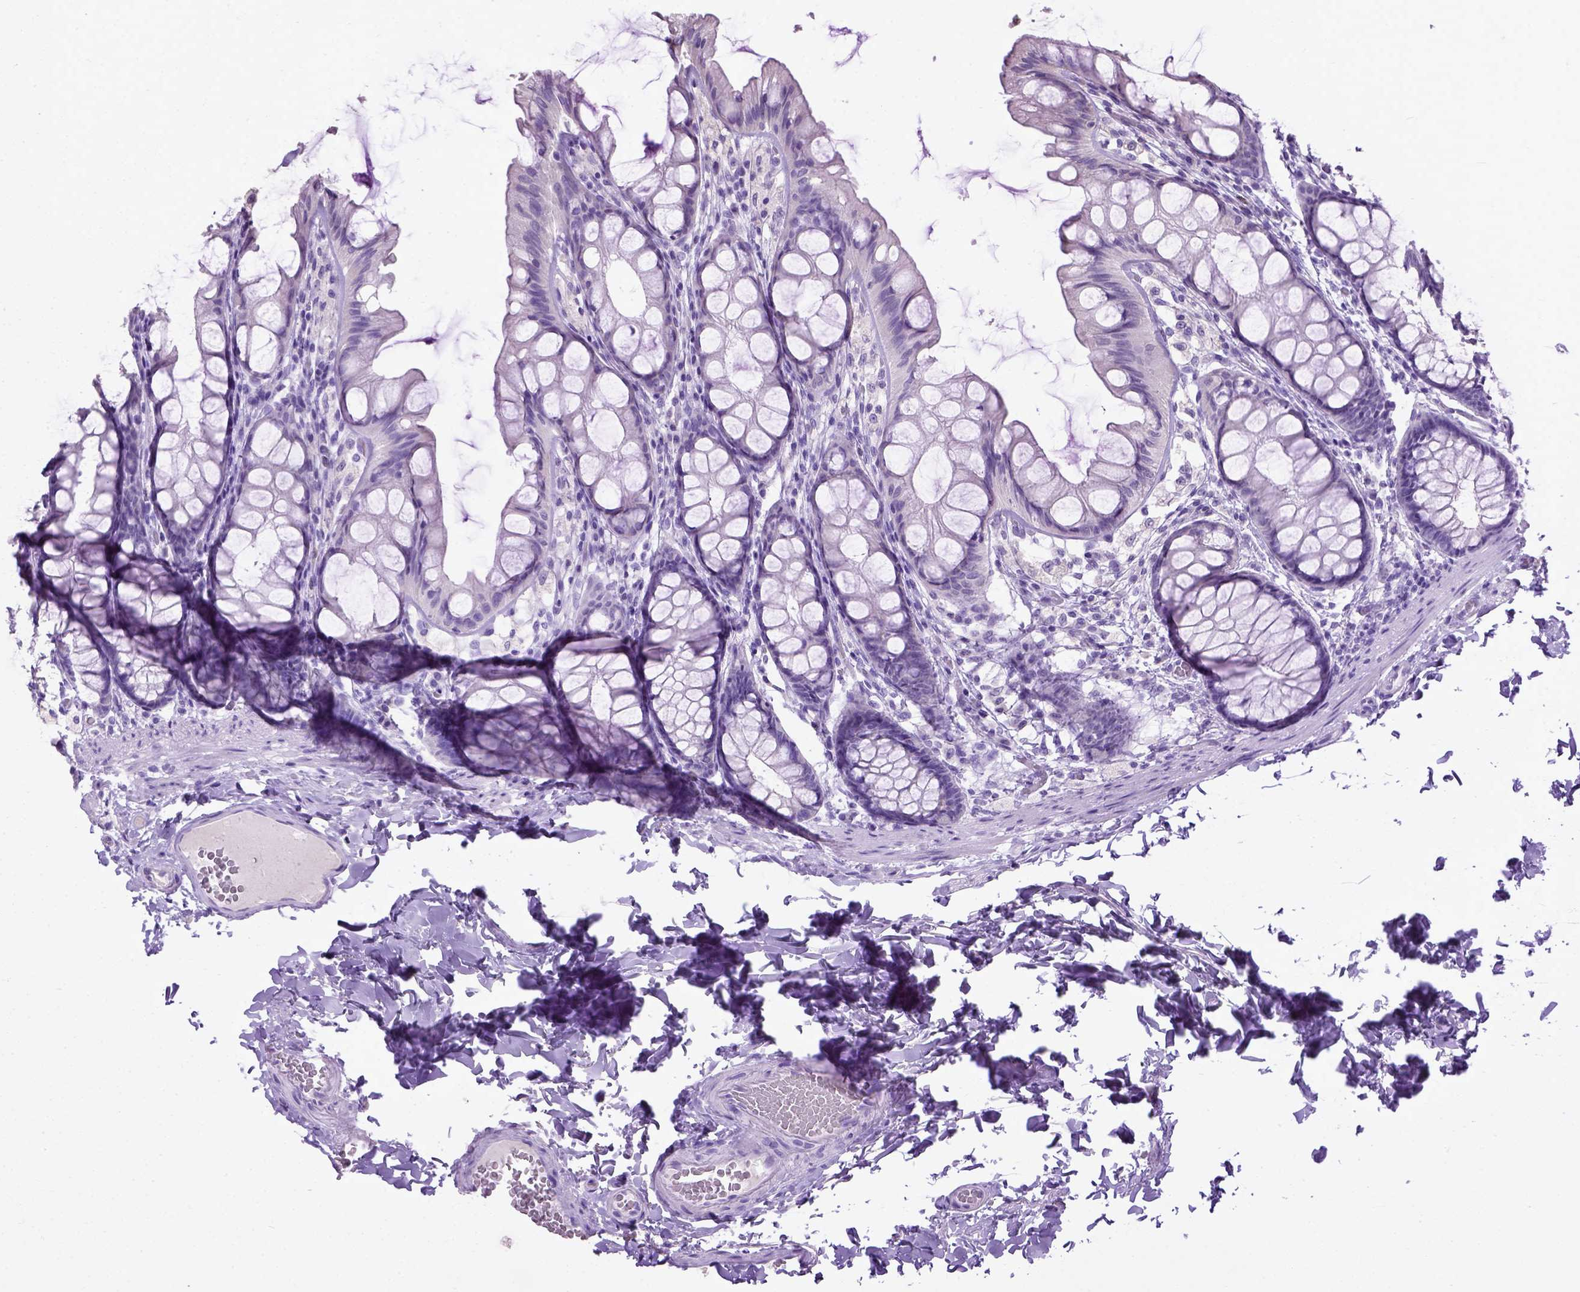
{"staining": {"intensity": "negative", "quantity": "none", "location": "none"}, "tissue": "colon", "cell_type": "Endothelial cells", "image_type": "normal", "snomed": [{"axis": "morphology", "description": "Normal tissue, NOS"}, {"axis": "topography", "description": "Colon"}], "caption": "DAB (3,3'-diaminobenzidine) immunohistochemical staining of unremarkable colon displays no significant positivity in endothelial cells. The staining is performed using DAB brown chromogen with nuclei counter-stained in using hematoxylin.", "gene": "CYP24A1", "patient": {"sex": "male", "age": 47}}